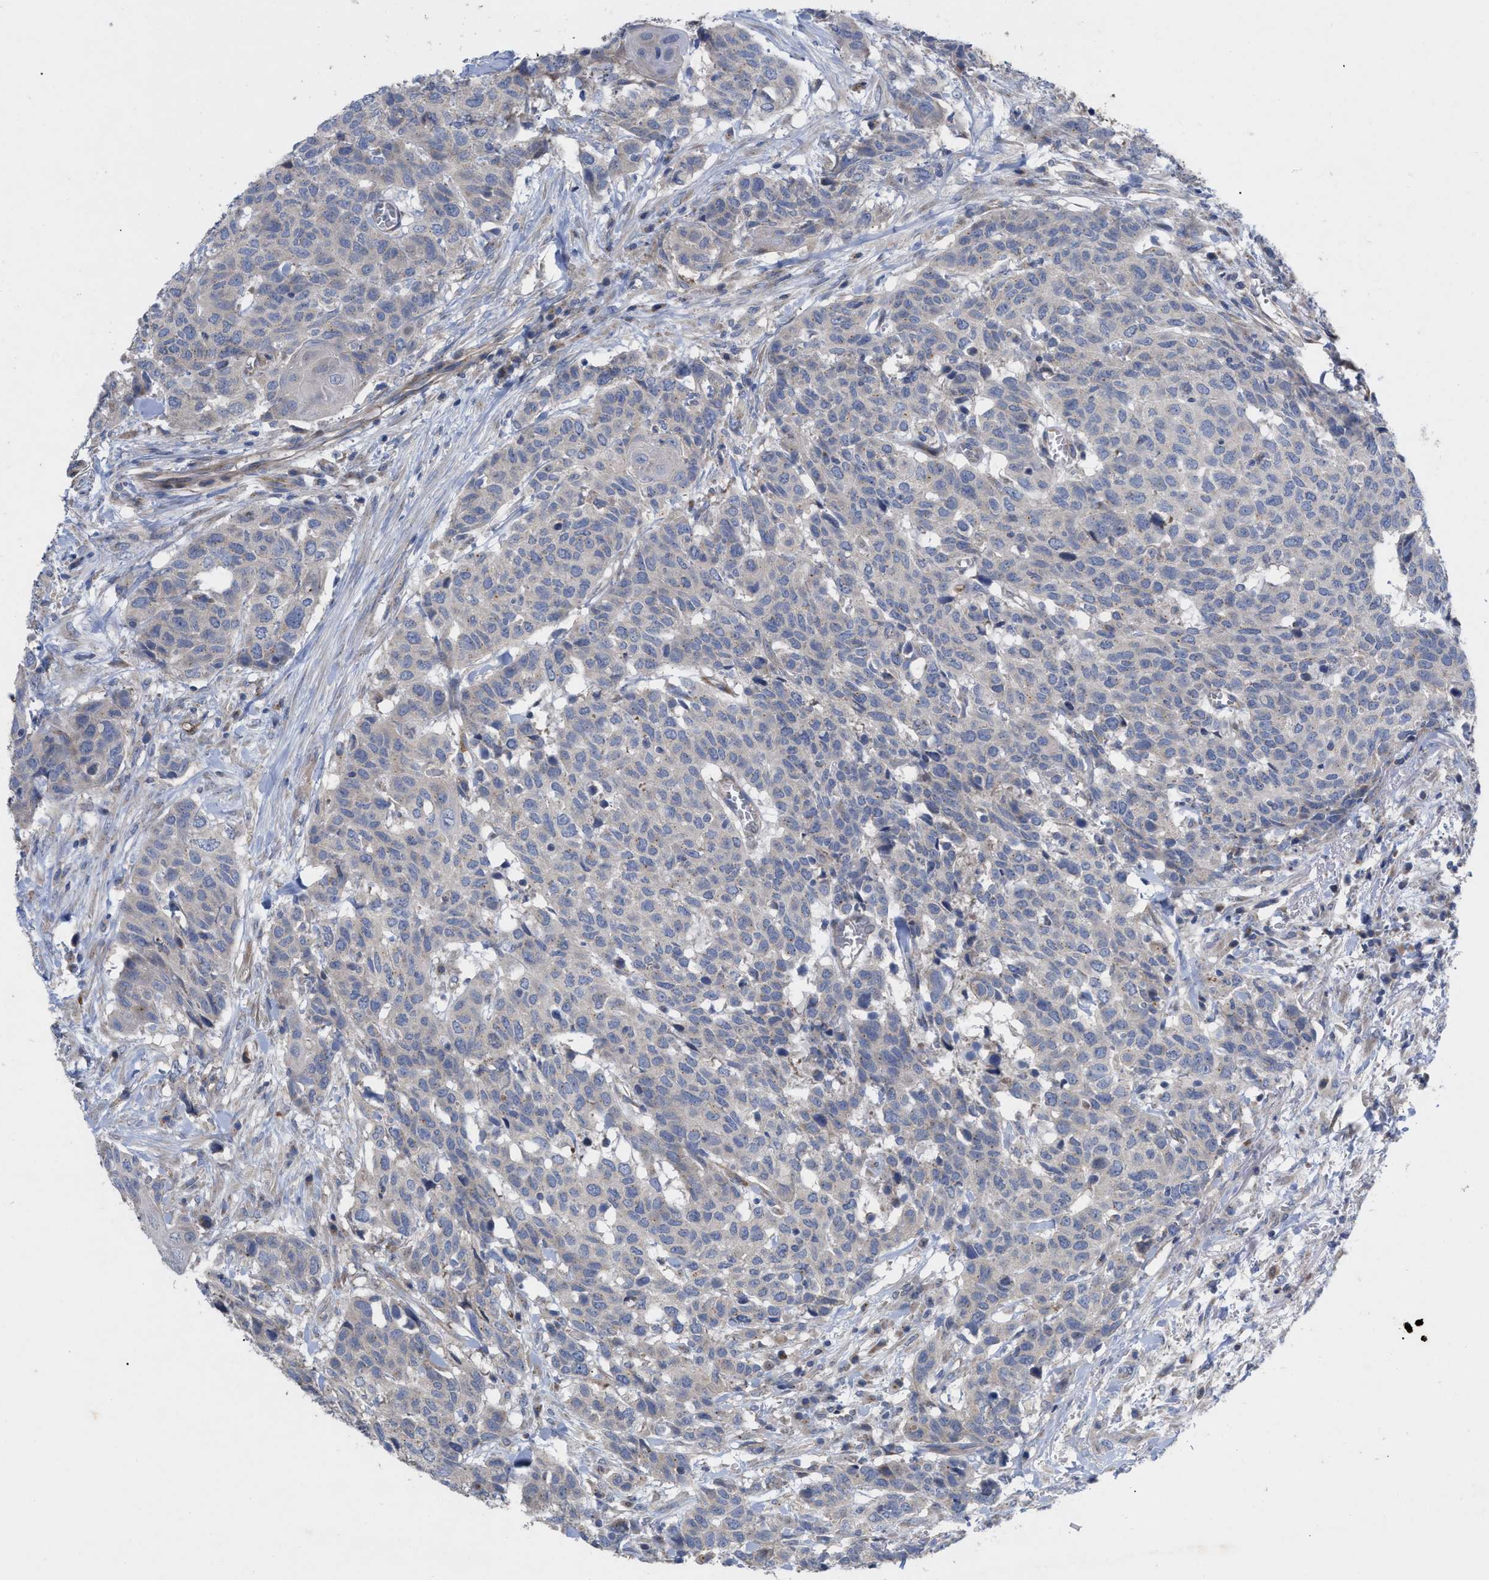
{"staining": {"intensity": "negative", "quantity": "none", "location": "none"}, "tissue": "head and neck cancer", "cell_type": "Tumor cells", "image_type": "cancer", "snomed": [{"axis": "morphology", "description": "Squamous cell carcinoma, NOS"}, {"axis": "topography", "description": "Head-Neck"}], "caption": "An IHC micrograph of squamous cell carcinoma (head and neck) is shown. There is no staining in tumor cells of squamous cell carcinoma (head and neck).", "gene": "VIP", "patient": {"sex": "male", "age": 66}}